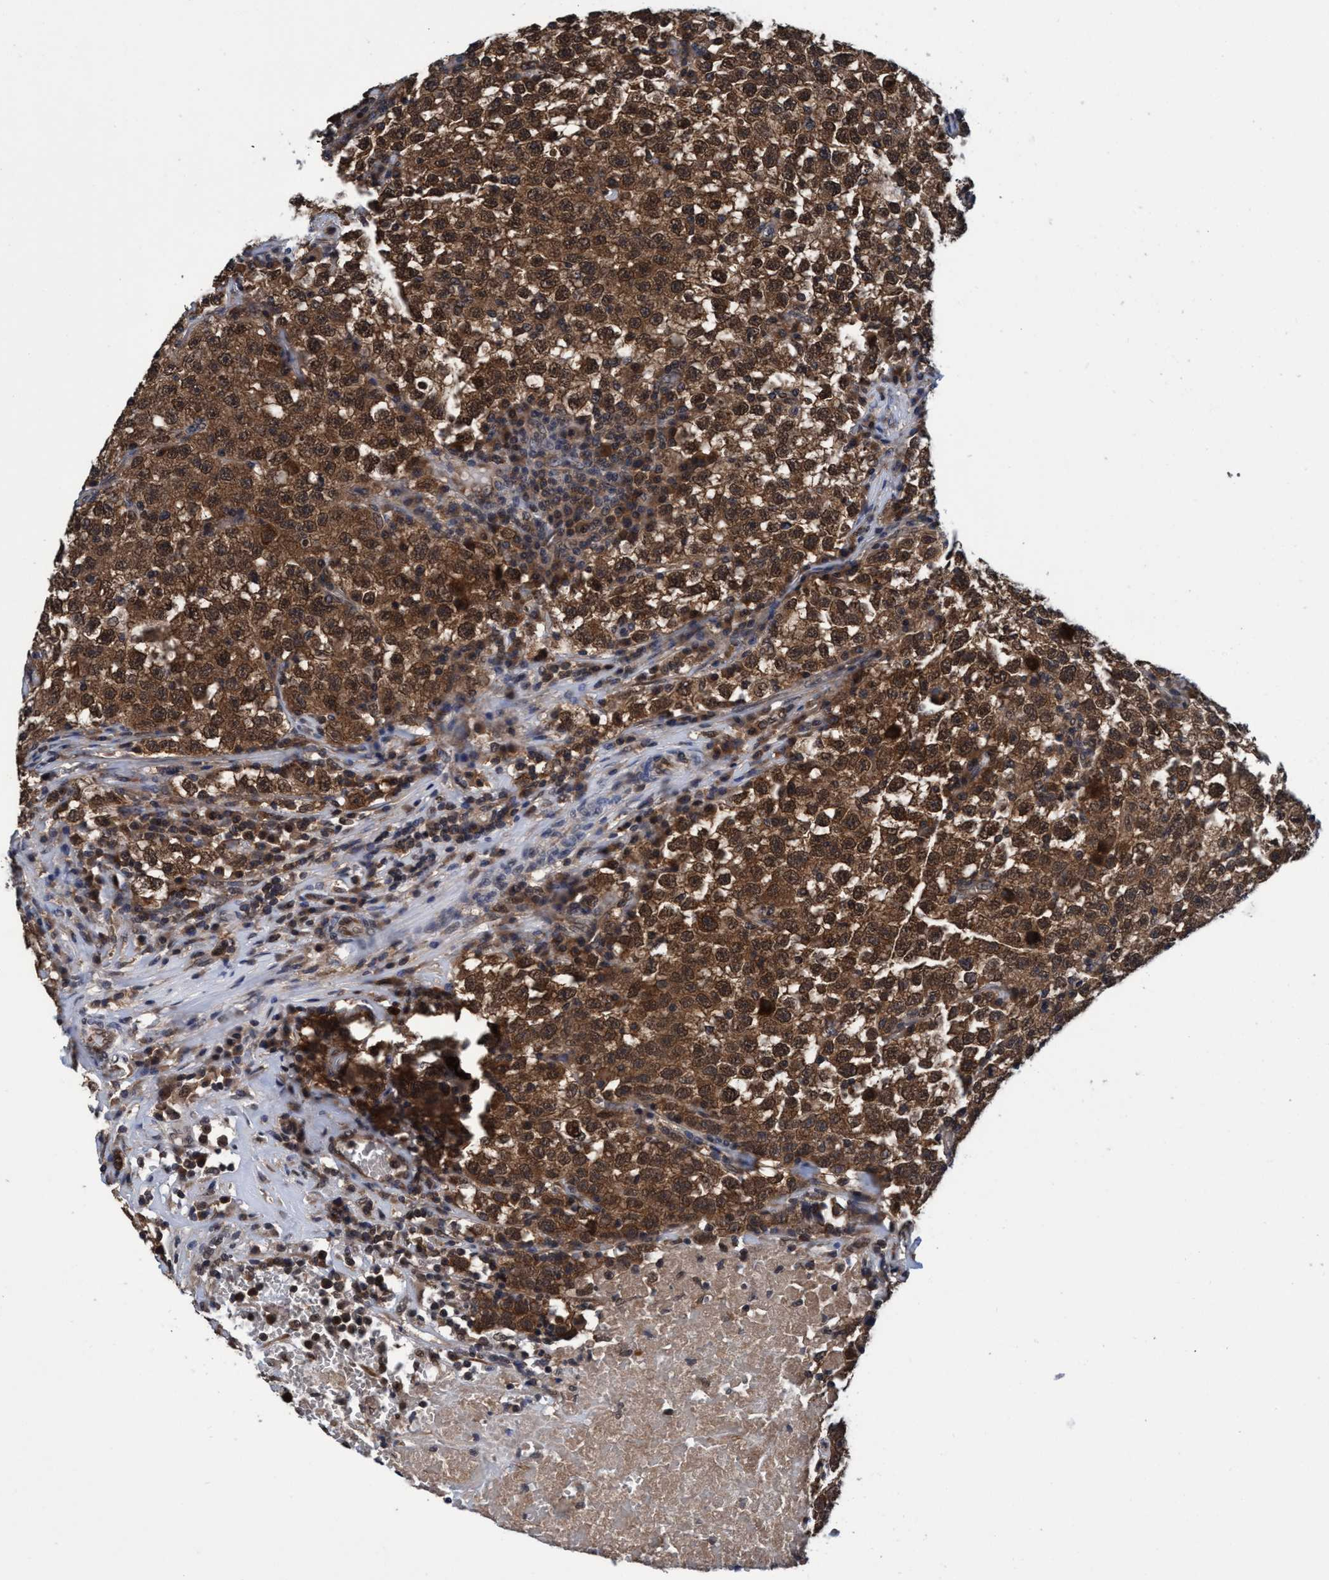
{"staining": {"intensity": "moderate", "quantity": ">75%", "location": "cytoplasmic/membranous,nuclear"}, "tissue": "testis cancer", "cell_type": "Tumor cells", "image_type": "cancer", "snomed": [{"axis": "morphology", "description": "Seminoma, NOS"}, {"axis": "topography", "description": "Testis"}], "caption": "Tumor cells reveal medium levels of moderate cytoplasmic/membranous and nuclear staining in about >75% of cells in testis cancer.", "gene": "PSMD12", "patient": {"sex": "male", "age": 22}}